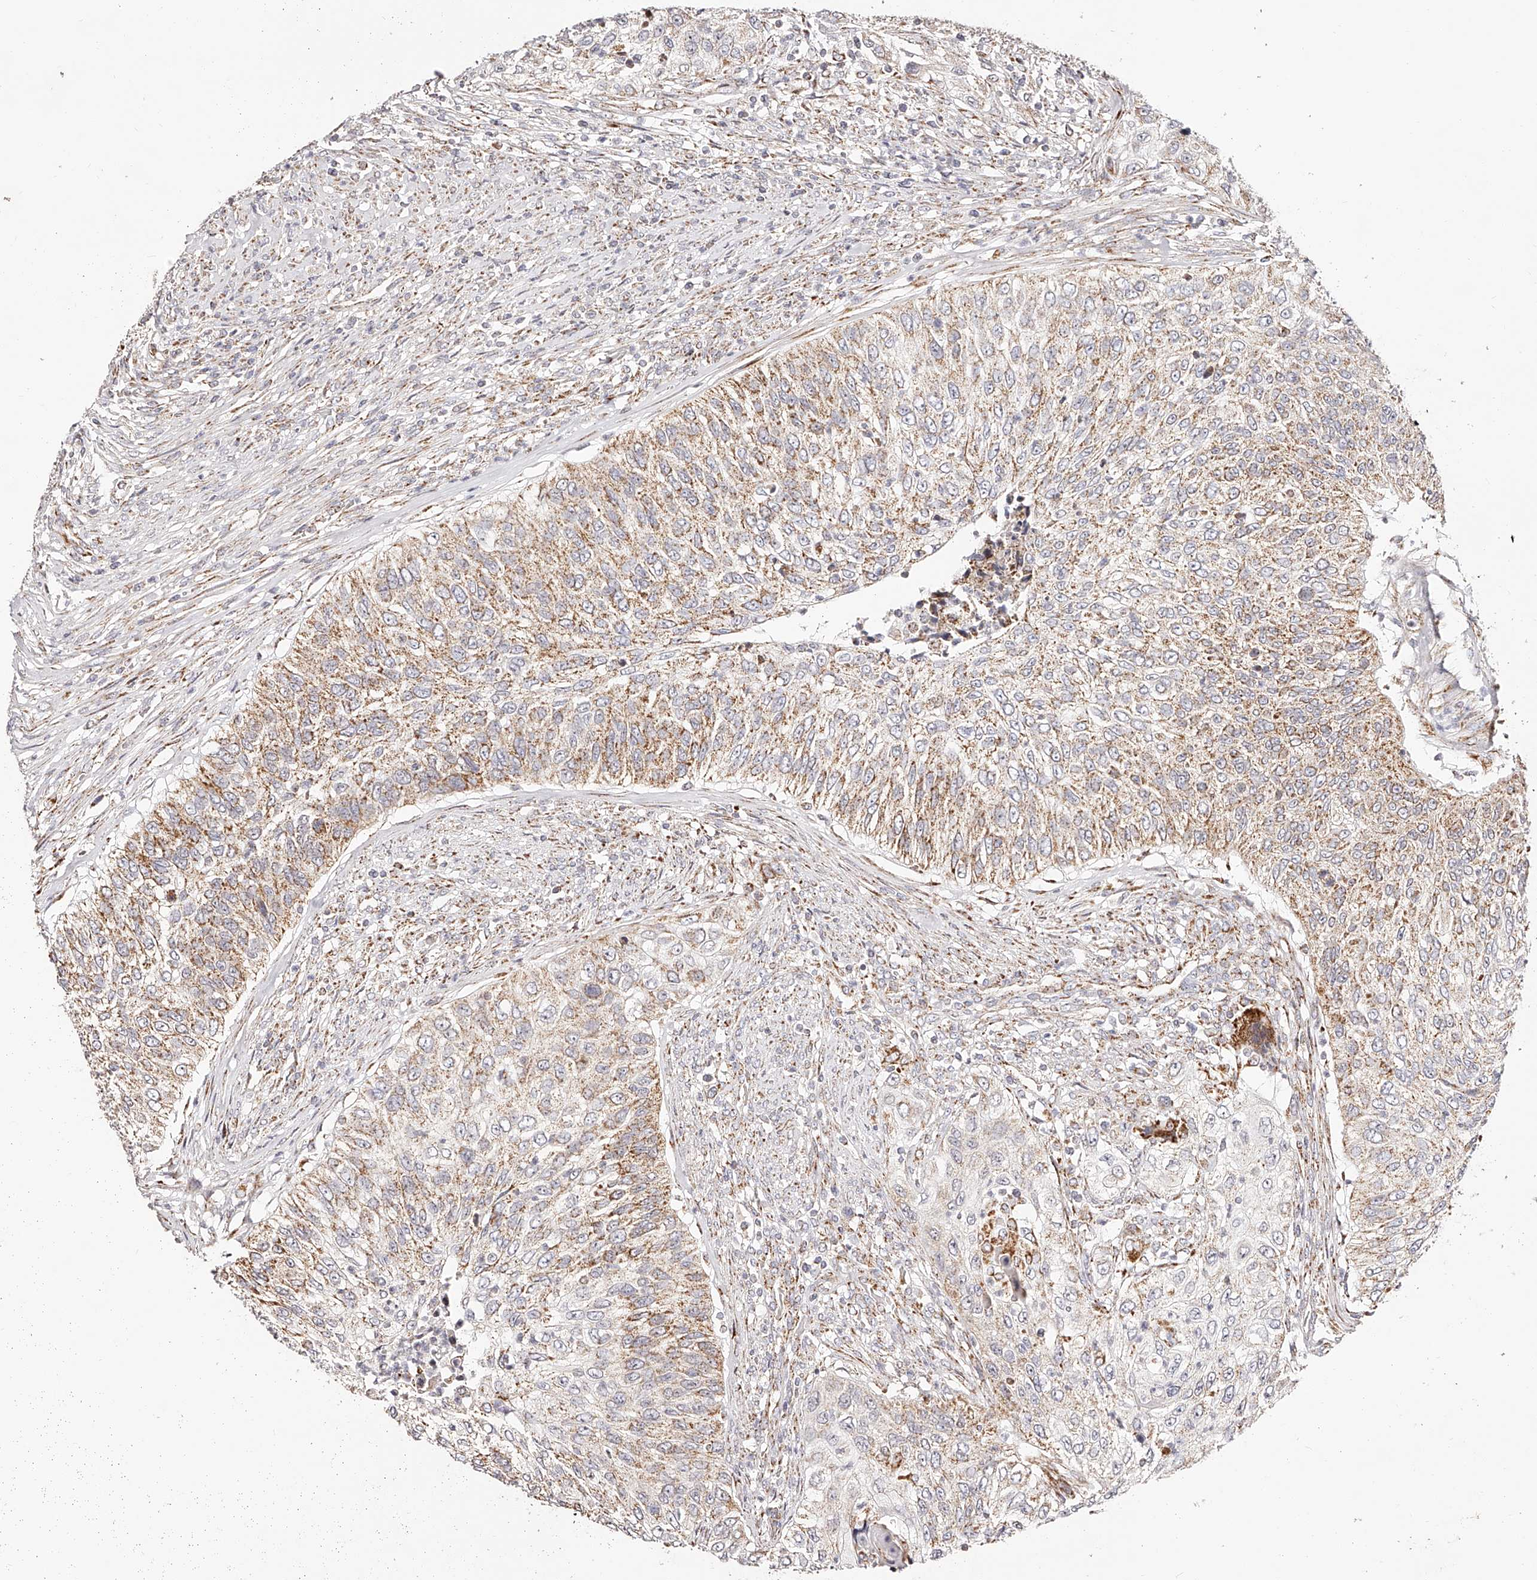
{"staining": {"intensity": "moderate", "quantity": "25%-75%", "location": "cytoplasmic/membranous"}, "tissue": "urothelial cancer", "cell_type": "Tumor cells", "image_type": "cancer", "snomed": [{"axis": "morphology", "description": "Urothelial carcinoma, High grade"}, {"axis": "topography", "description": "Urinary bladder"}], "caption": "About 25%-75% of tumor cells in urothelial carcinoma (high-grade) demonstrate moderate cytoplasmic/membranous protein positivity as visualized by brown immunohistochemical staining.", "gene": "NDUFV3", "patient": {"sex": "female", "age": 60}}